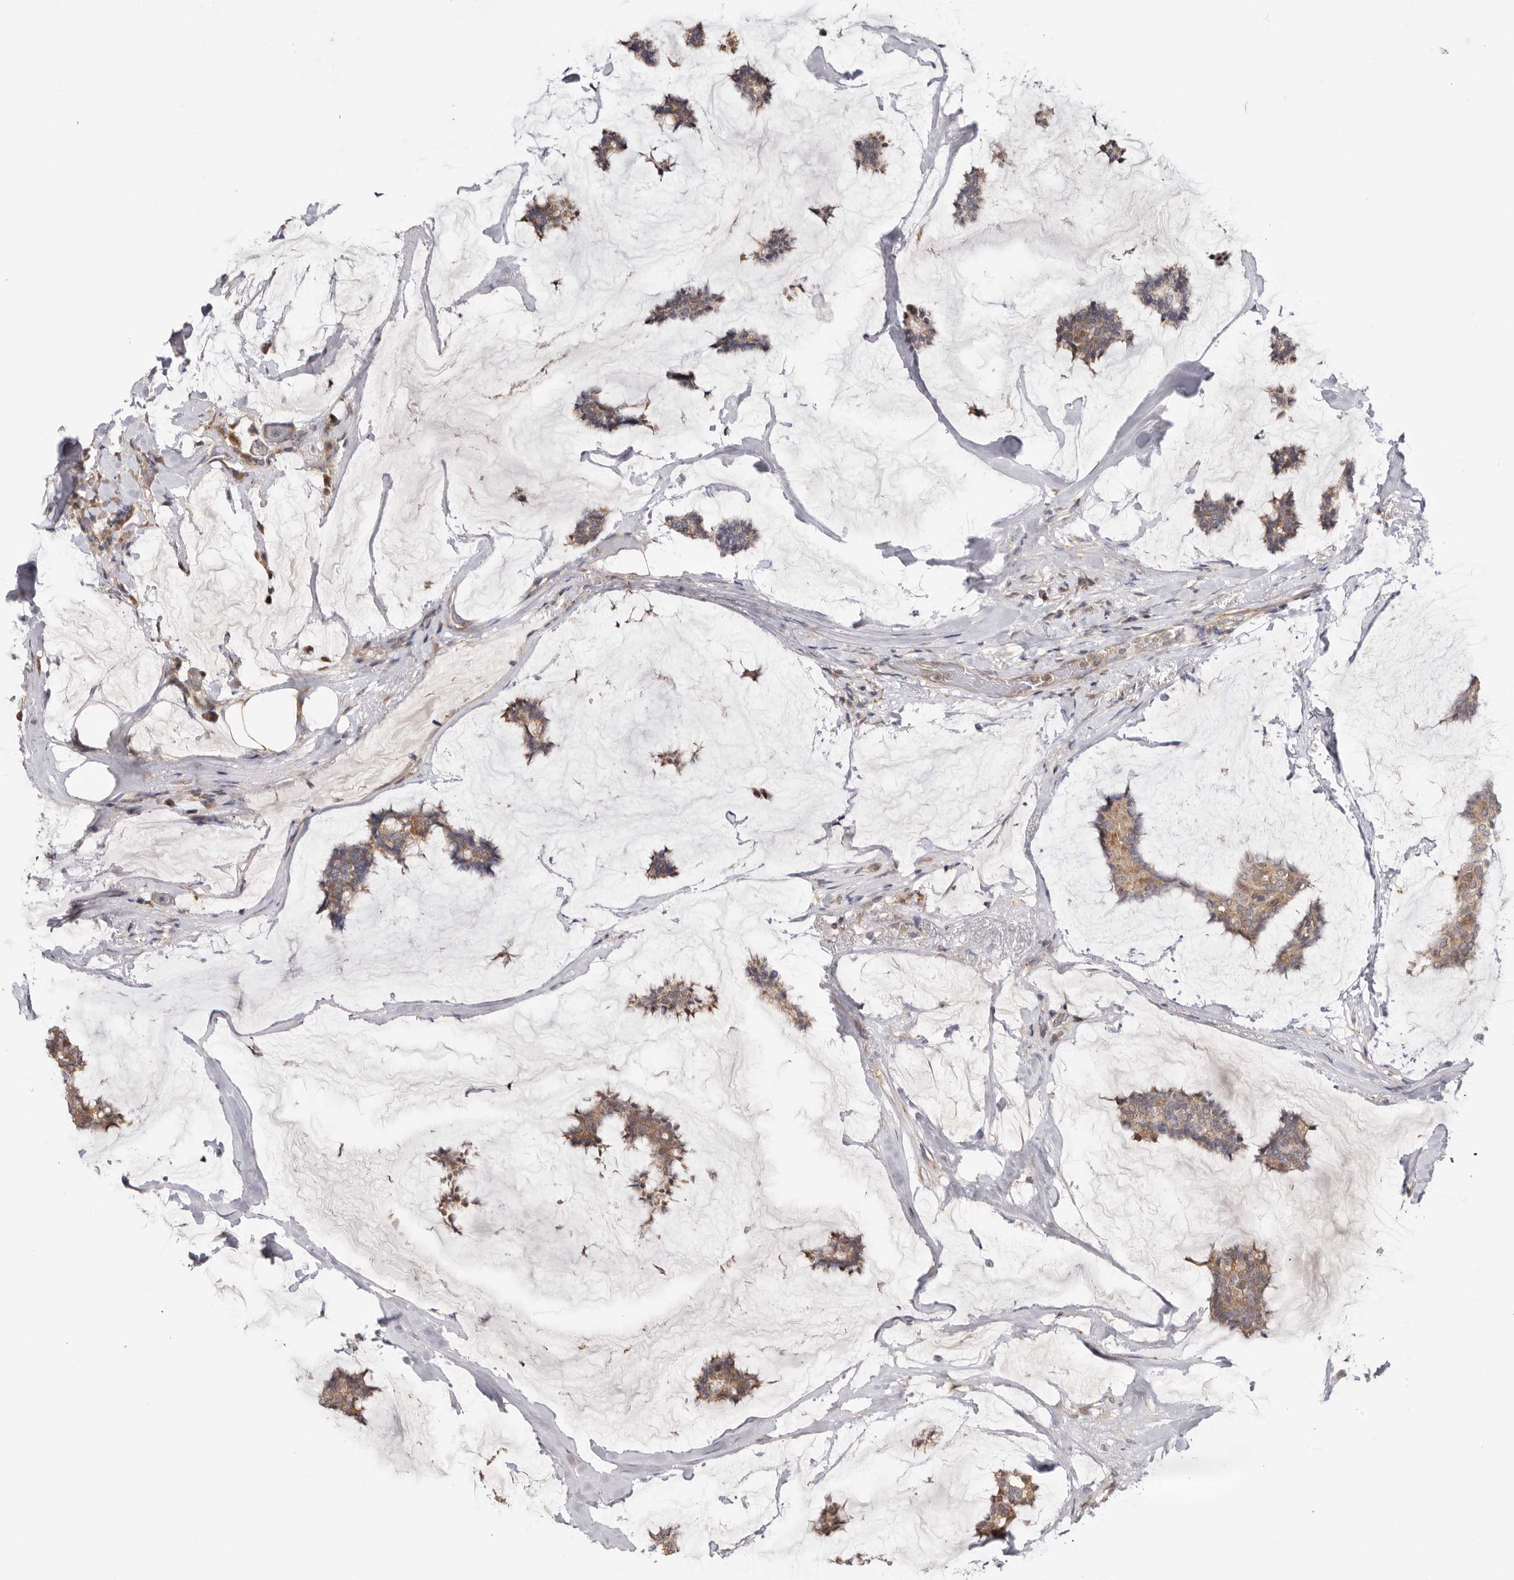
{"staining": {"intensity": "moderate", "quantity": ">75%", "location": "cytoplasmic/membranous"}, "tissue": "breast cancer", "cell_type": "Tumor cells", "image_type": "cancer", "snomed": [{"axis": "morphology", "description": "Duct carcinoma"}, {"axis": "topography", "description": "Breast"}], "caption": "This is a micrograph of immunohistochemistry staining of breast cancer, which shows moderate positivity in the cytoplasmic/membranous of tumor cells.", "gene": "TMUB1", "patient": {"sex": "female", "age": 93}}